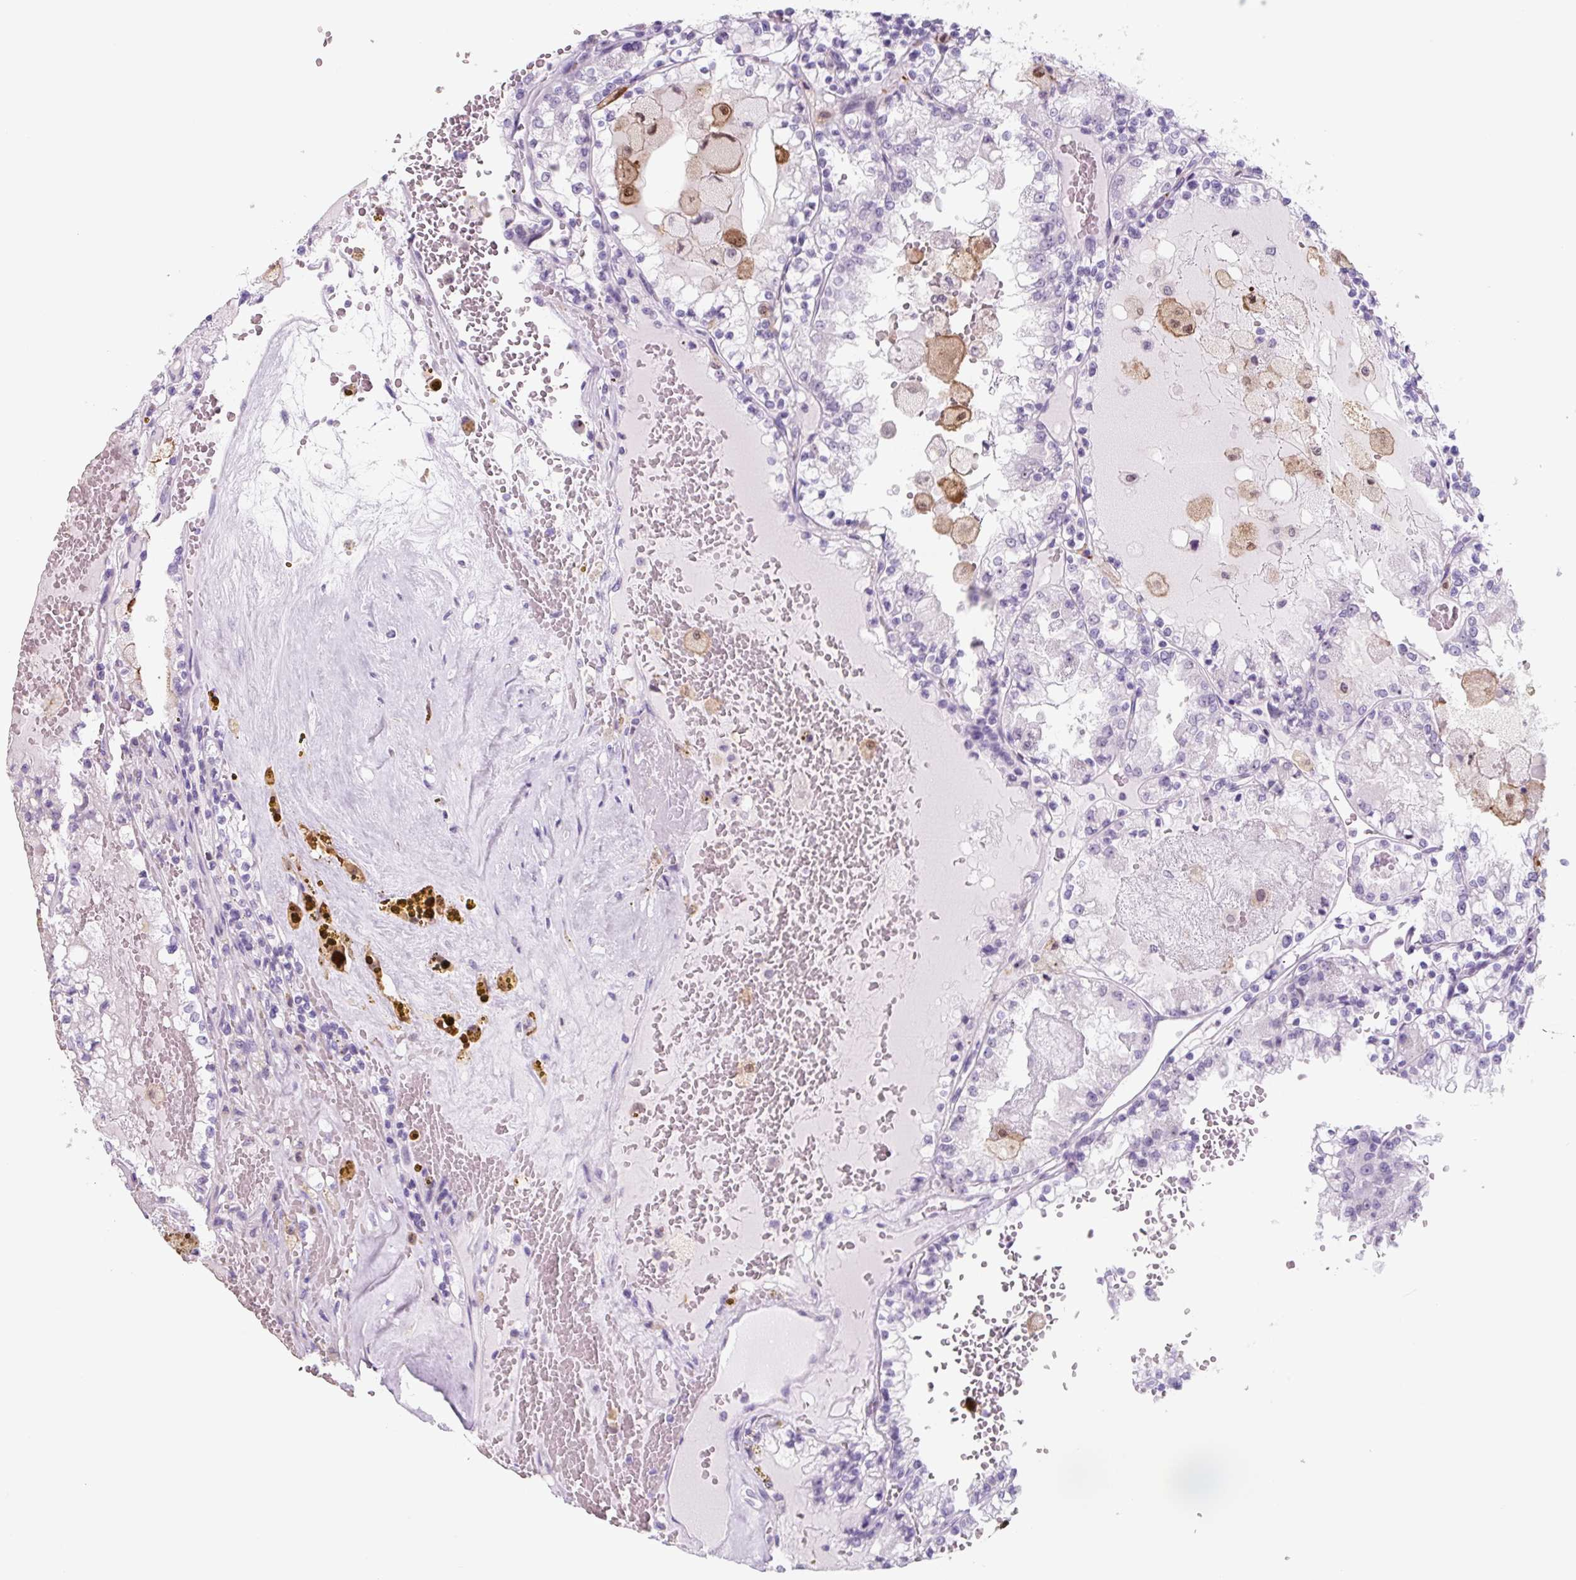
{"staining": {"intensity": "negative", "quantity": "none", "location": "none"}, "tissue": "renal cancer", "cell_type": "Tumor cells", "image_type": "cancer", "snomed": [{"axis": "morphology", "description": "Adenocarcinoma, NOS"}, {"axis": "topography", "description": "Kidney"}], "caption": "Tumor cells show no significant positivity in renal cancer (adenocarcinoma).", "gene": "TNFRSF8", "patient": {"sex": "female", "age": 56}}